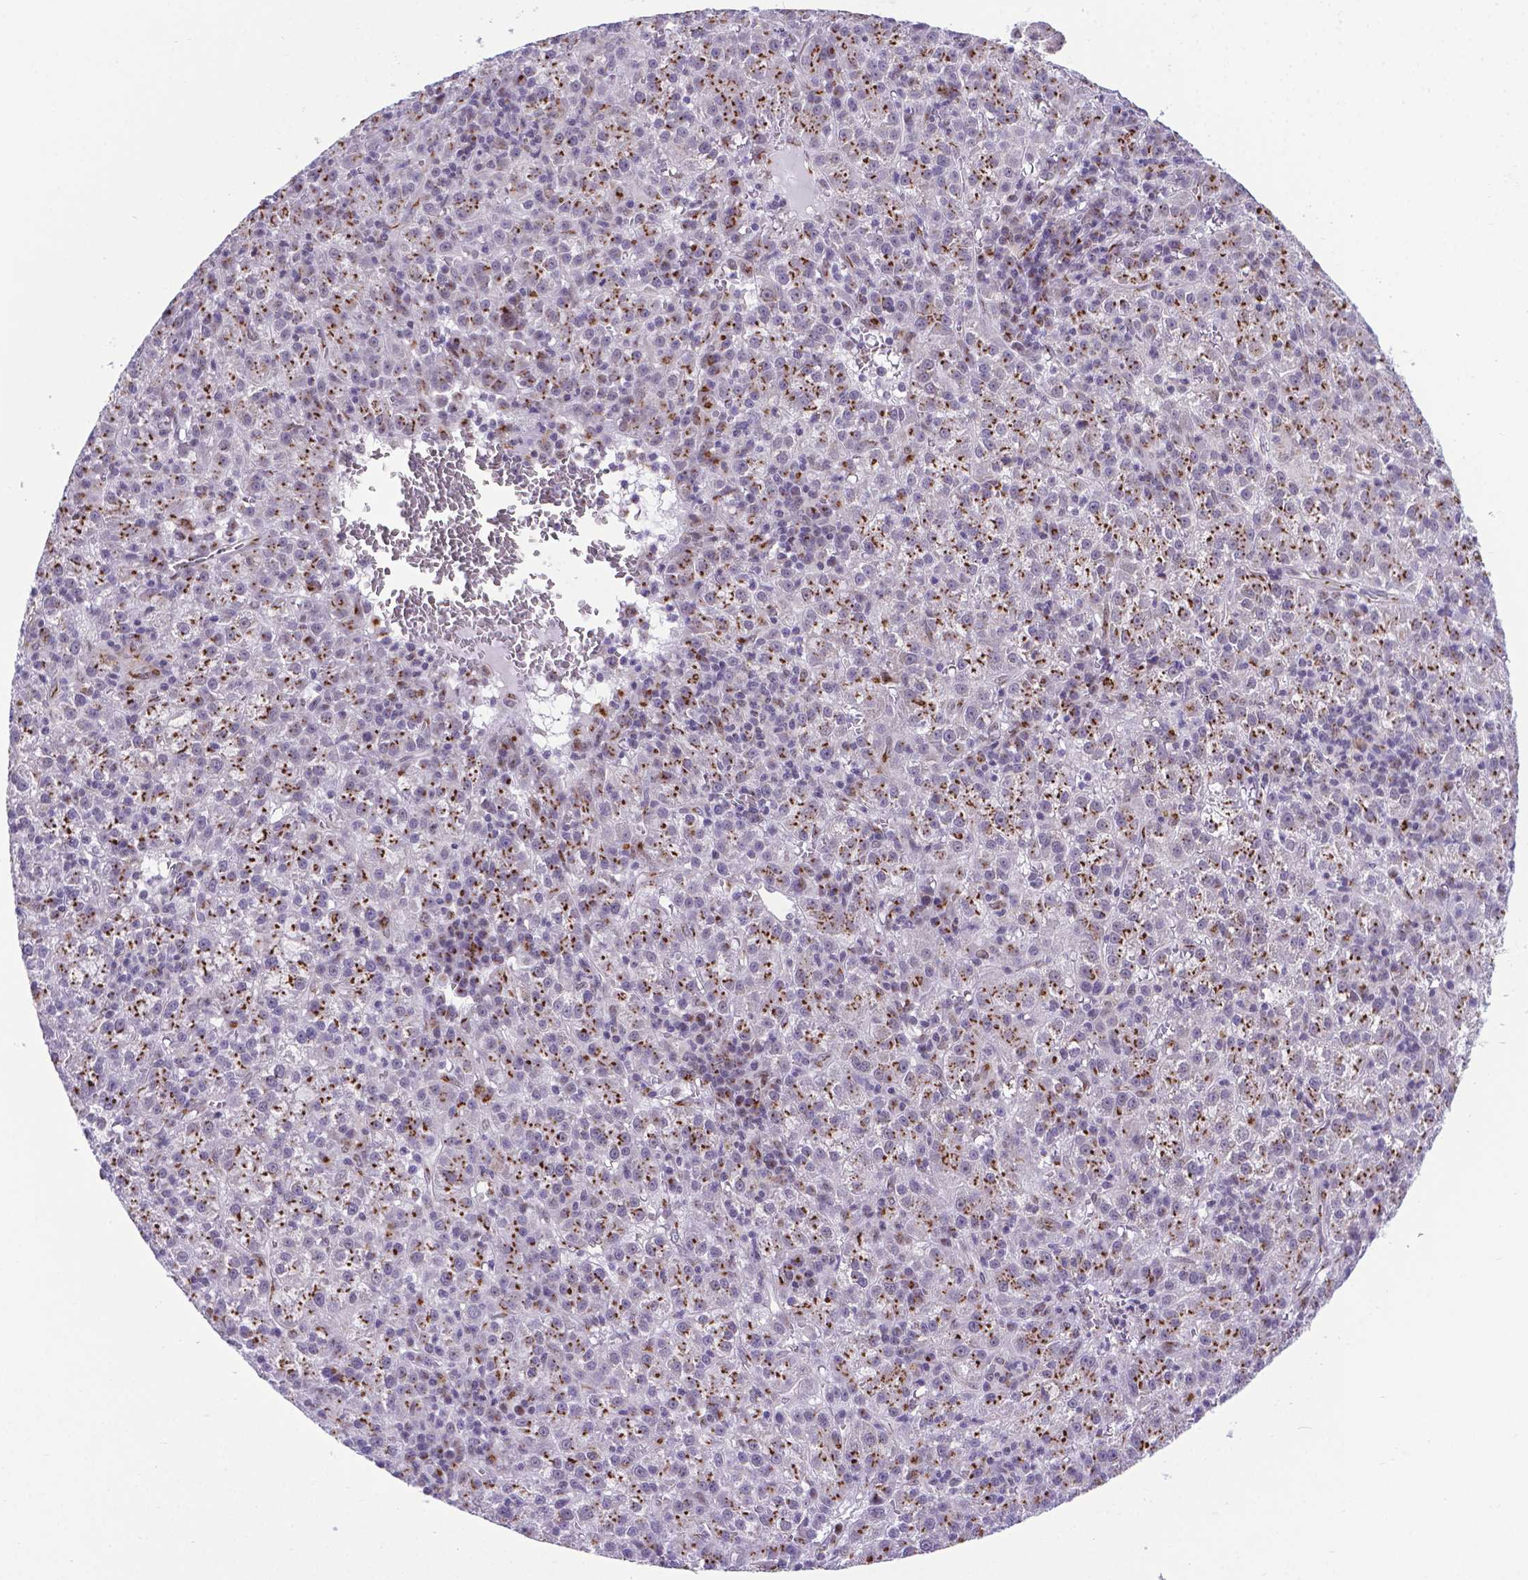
{"staining": {"intensity": "moderate", "quantity": ">75%", "location": "cytoplasmic/membranous"}, "tissue": "liver cancer", "cell_type": "Tumor cells", "image_type": "cancer", "snomed": [{"axis": "morphology", "description": "Carcinoma, Hepatocellular, NOS"}, {"axis": "topography", "description": "Liver"}], "caption": "A medium amount of moderate cytoplasmic/membranous positivity is identified in about >75% of tumor cells in hepatocellular carcinoma (liver) tissue.", "gene": "MRPL10", "patient": {"sex": "female", "age": 60}}